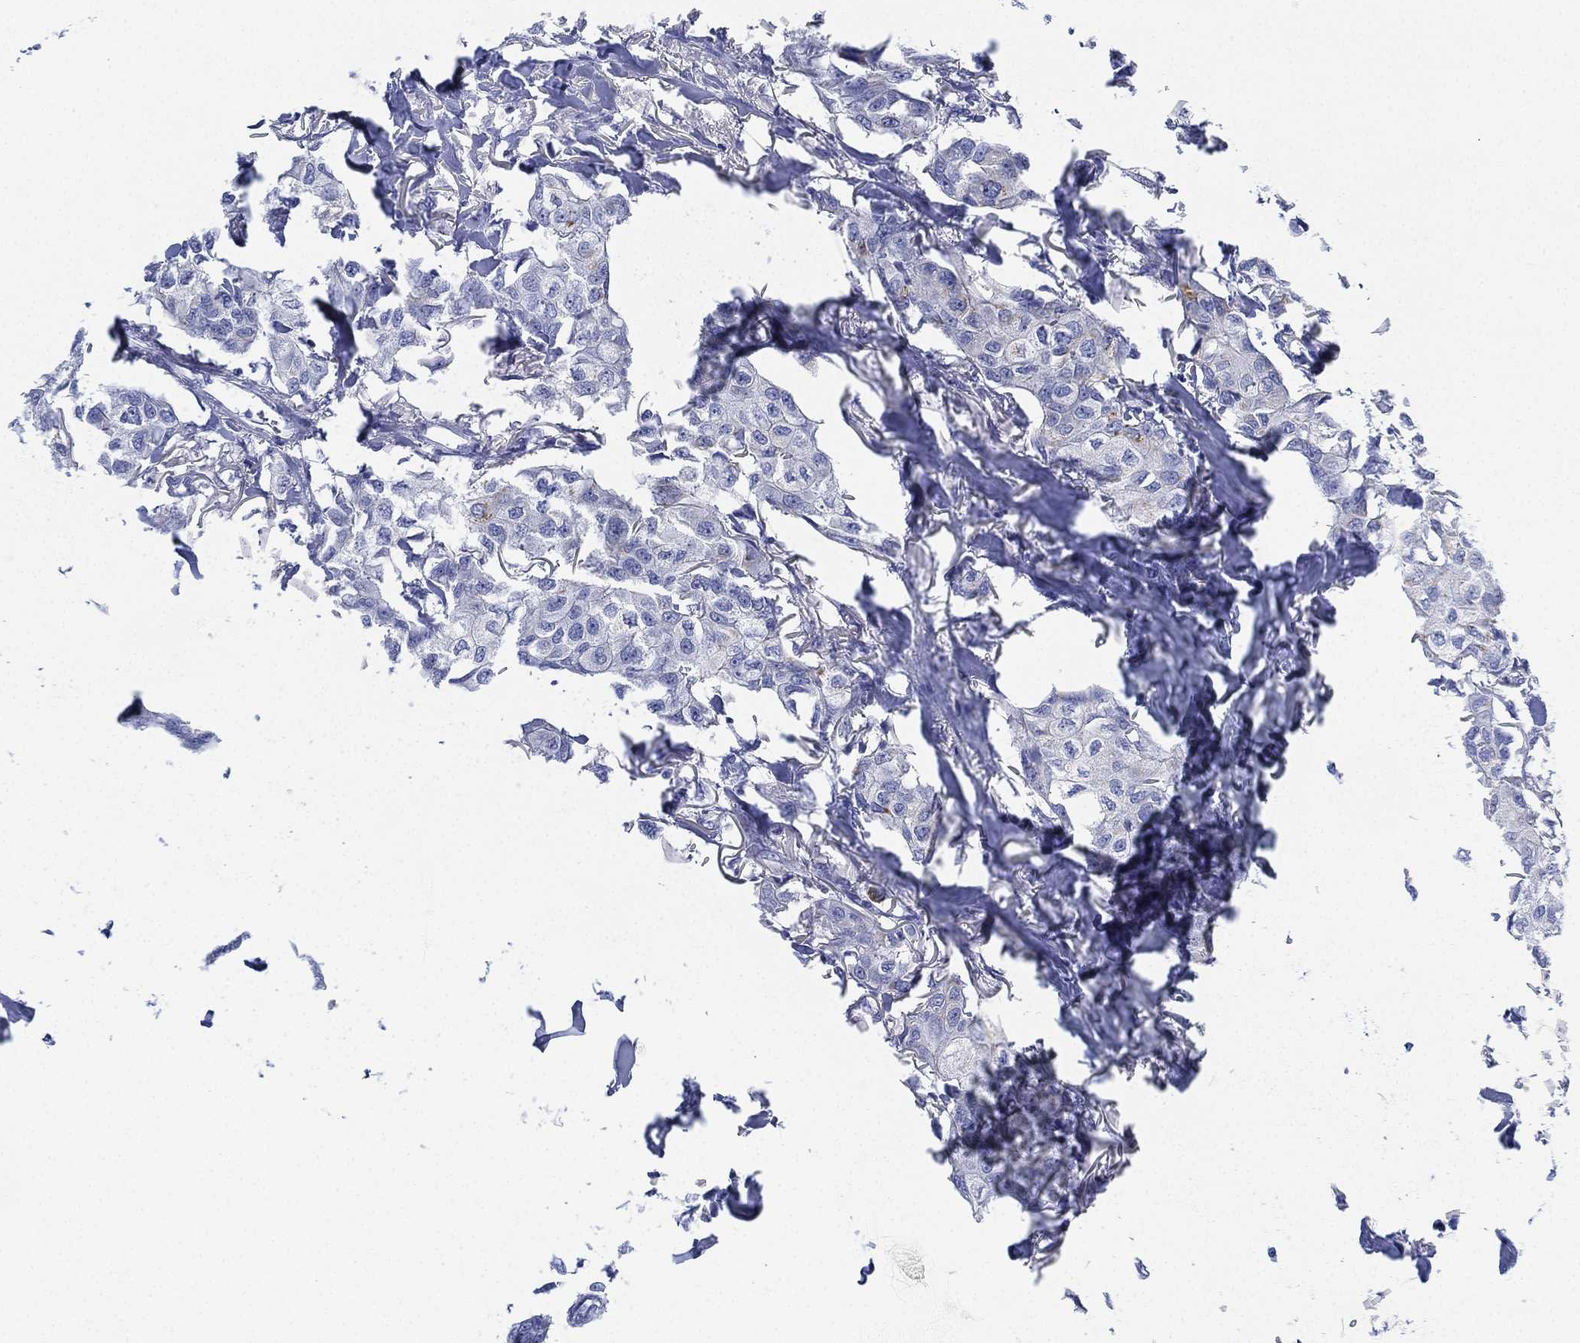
{"staining": {"intensity": "negative", "quantity": "none", "location": "none"}, "tissue": "breast cancer", "cell_type": "Tumor cells", "image_type": "cancer", "snomed": [{"axis": "morphology", "description": "Duct carcinoma"}, {"axis": "topography", "description": "Breast"}], "caption": "High magnification brightfield microscopy of breast invasive ductal carcinoma stained with DAB (3,3'-diaminobenzidine) (brown) and counterstained with hematoxylin (blue): tumor cells show no significant staining.", "gene": "SLC9C2", "patient": {"sex": "female", "age": 80}}